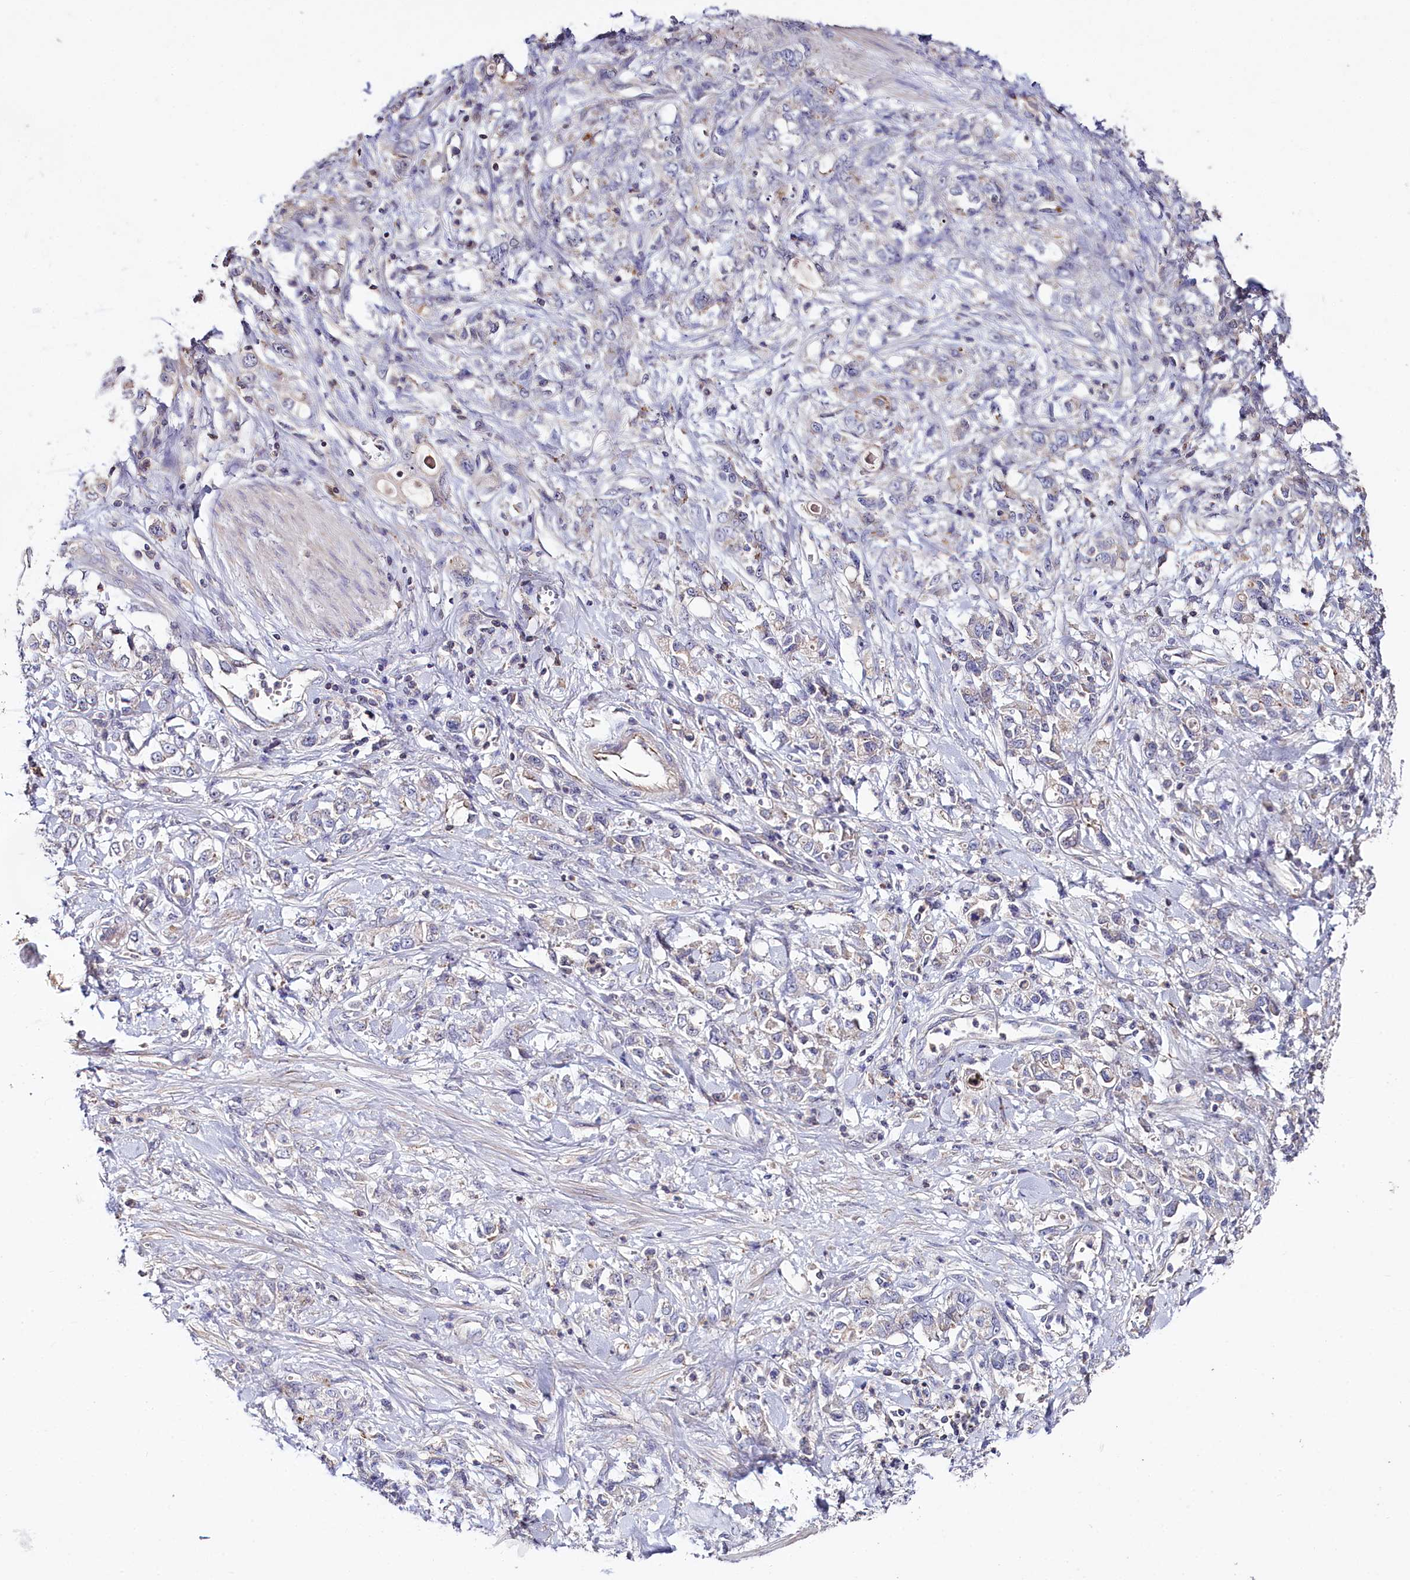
{"staining": {"intensity": "weak", "quantity": "<25%", "location": "cytoplasmic/membranous"}, "tissue": "stomach cancer", "cell_type": "Tumor cells", "image_type": "cancer", "snomed": [{"axis": "morphology", "description": "Adenocarcinoma, NOS"}, {"axis": "topography", "description": "Stomach"}], "caption": "A high-resolution histopathology image shows immunohistochemistry staining of stomach adenocarcinoma, which reveals no significant staining in tumor cells.", "gene": "RPUSD3", "patient": {"sex": "female", "age": 76}}